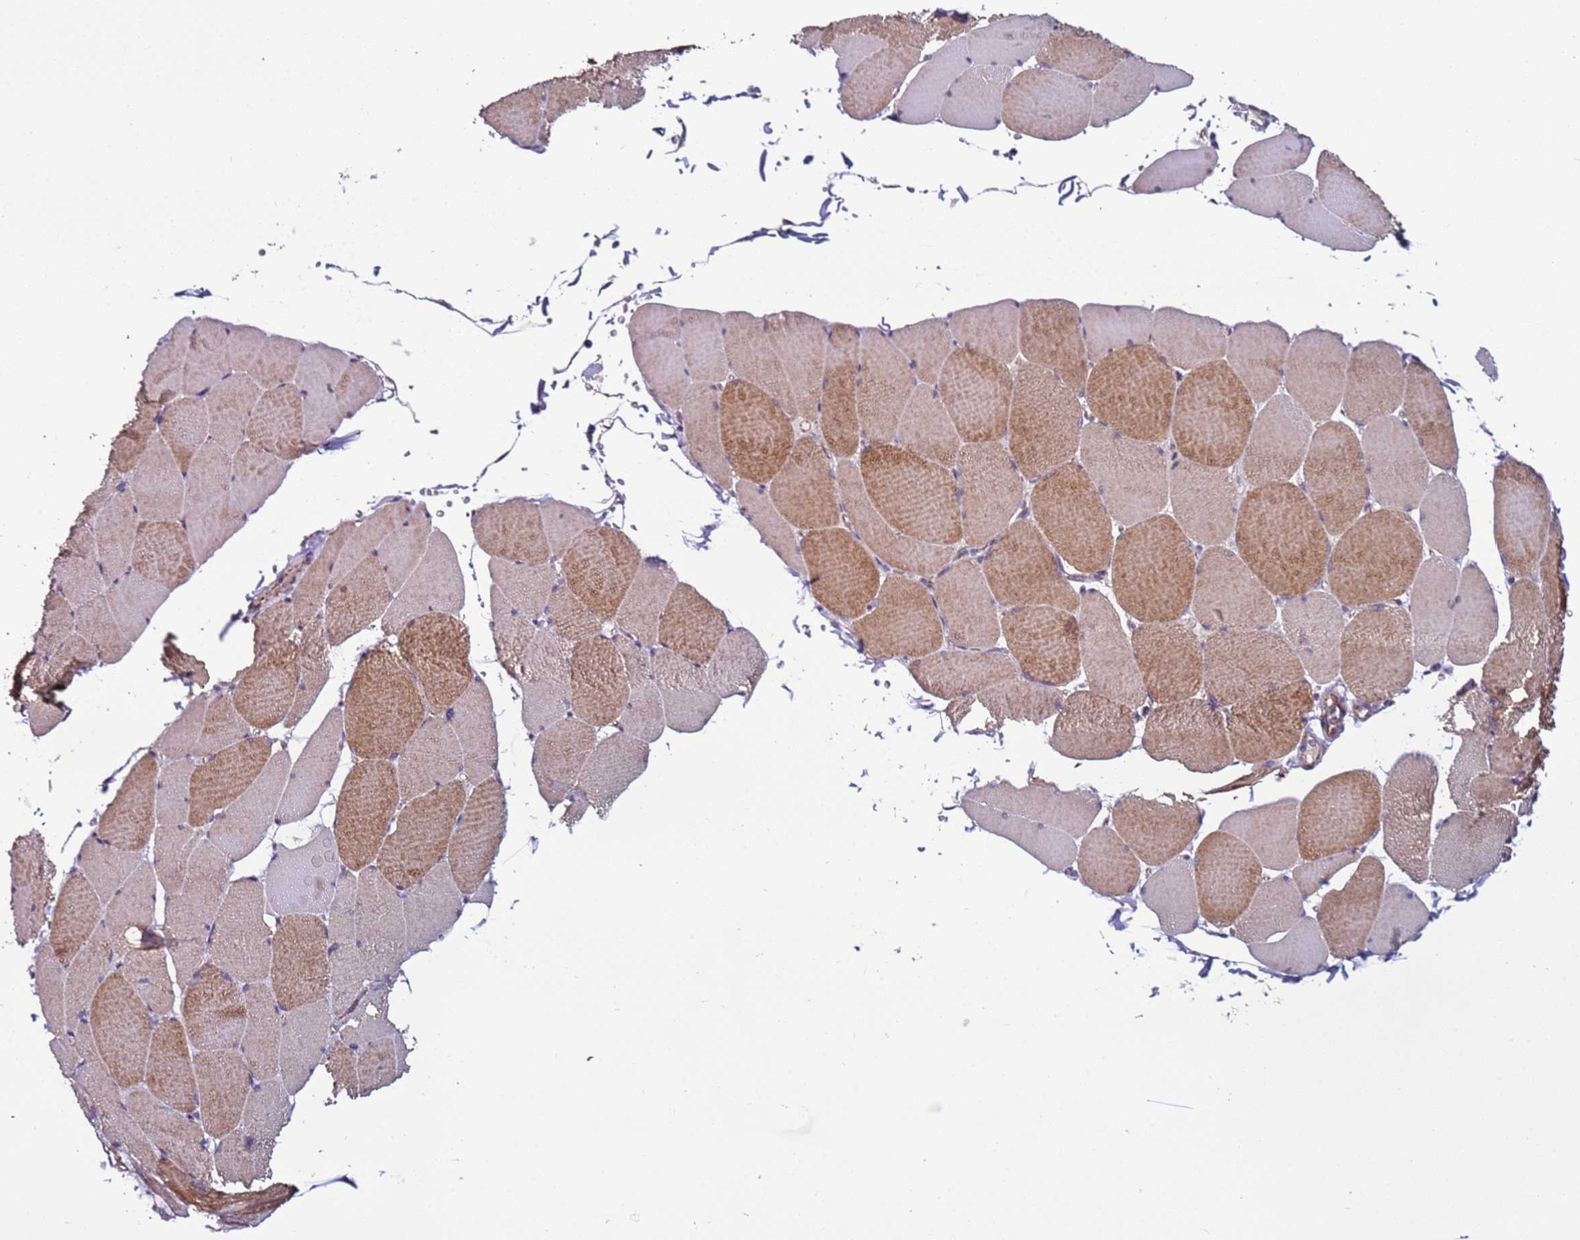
{"staining": {"intensity": "moderate", "quantity": ">75%", "location": "cytoplasmic/membranous"}, "tissue": "skeletal muscle", "cell_type": "Myocytes", "image_type": "normal", "snomed": [{"axis": "morphology", "description": "Normal tissue, NOS"}, {"axis": "topography", "description": "Skeletal muscle"}, {"axis": "topography", "description": "Head-Neck"}], "caption": "Immunohistochemical staining of normal skeletal muscle exhibits >75% levels of moderate cytoplasmic/membranous protein staining in about >75% of myocytes. The protein is shown in brown color, while the nuclei are stained blue.", "gene": "TENM3", "patient": {"sex": "male", "age": 66}}